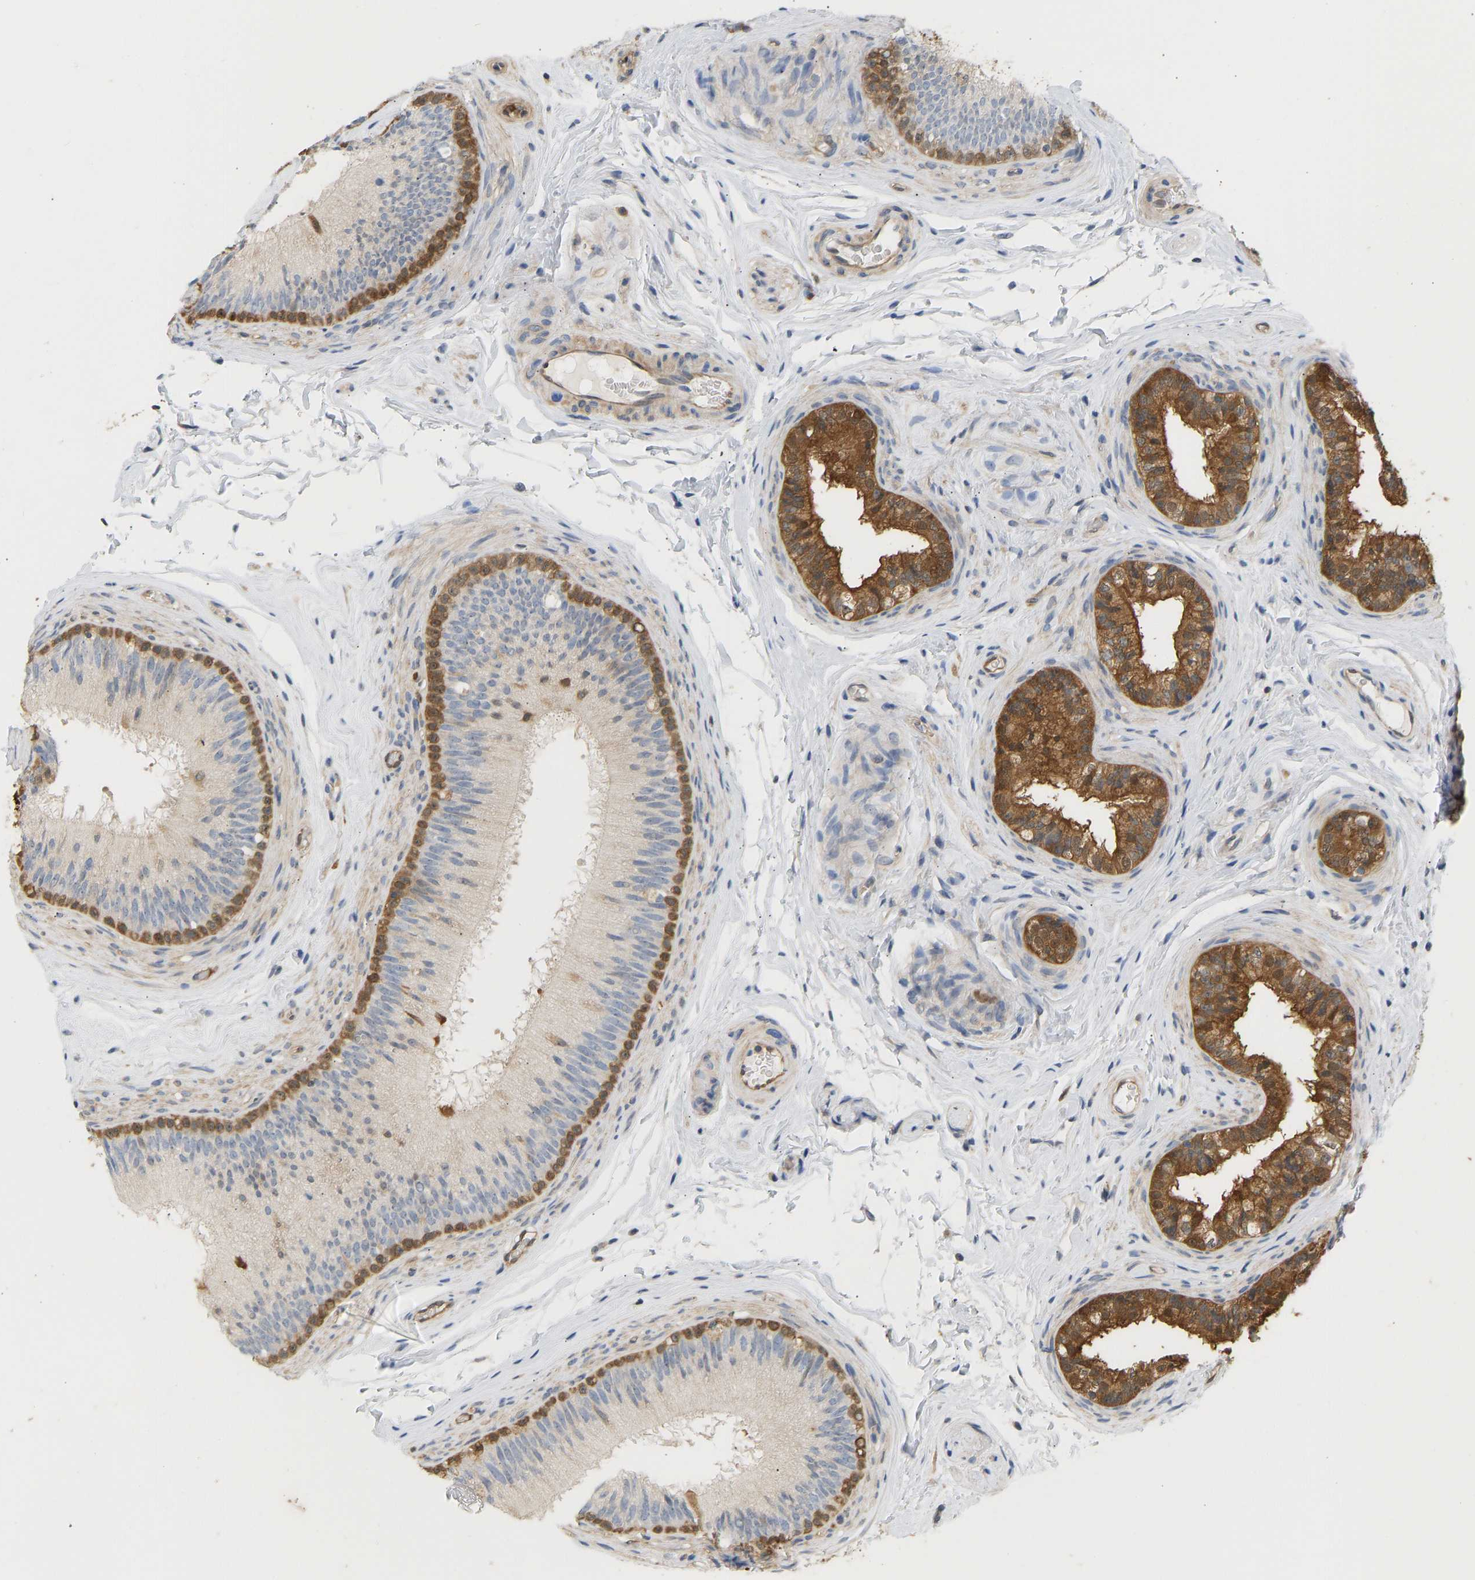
{"staining": {"intensity": "moderate", "quantity": ">75%", "location": "cytoplasmic/membranous"}, "tissue": "epididymis", "cell_type": "Glandular cells", "image_type": "normal", "snomed": [{"axis": "morphology", "description": "Normal tissue, NOS"}, {"axis": "topography", "description": "Testis"}, {"axis": "topography", "description": "Epididymis"}], "caption": "Immunohistochemical staining of benign human epididymis exhibits moderate cytoplasmic/membranous protein expression in approximately >75% of glandular cells. Nuclei are stained in blue.", "gene": "ENO1", "patient": {"sex": "male", "age": 36}}